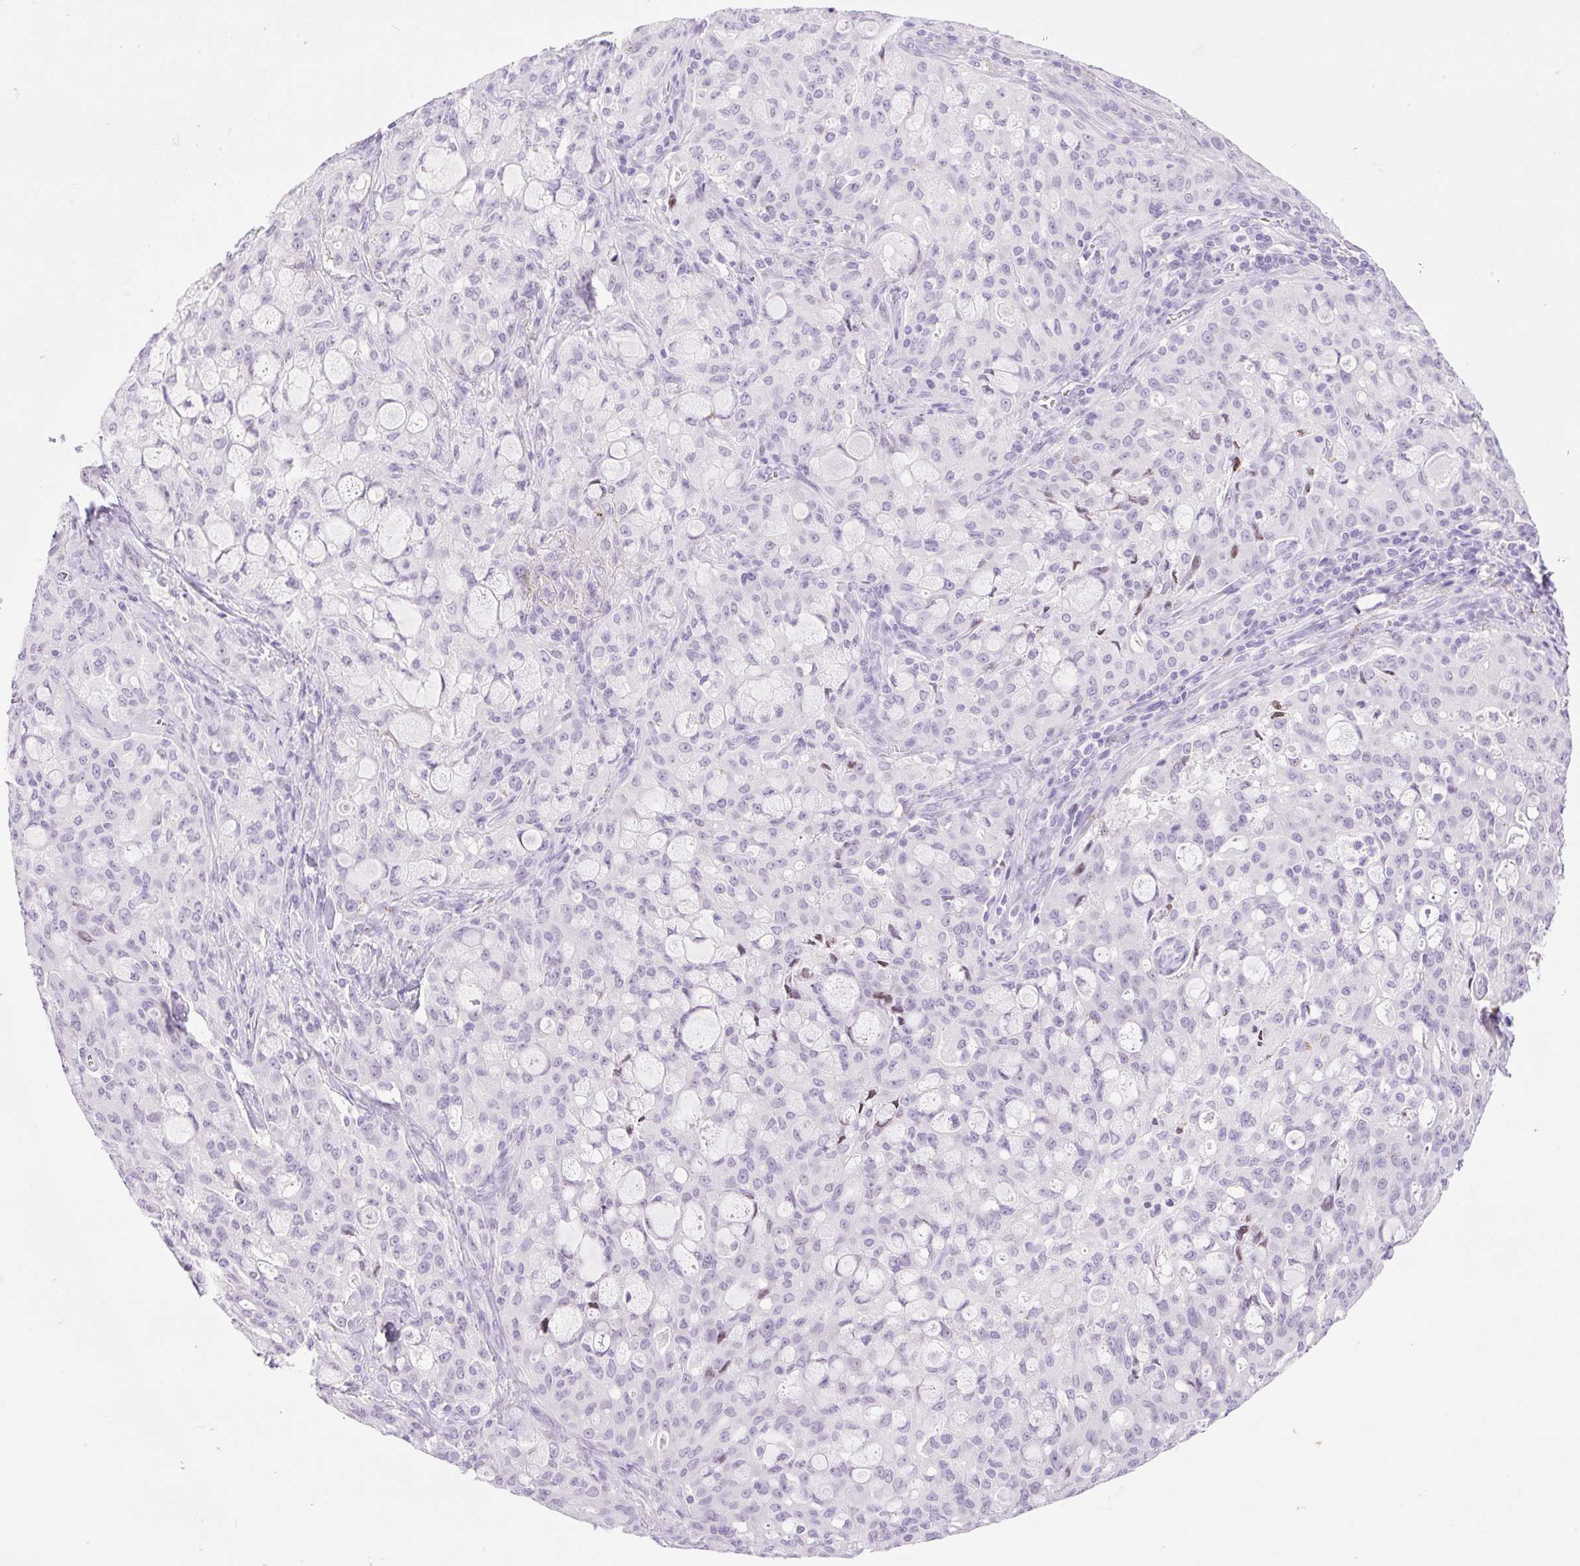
{"staining": {"intensity": "negative", "quantity": "none", "location": "none"}, "tissue": "lung cancer", "cell_type": "Tumor cells", "image_type": "cancer", "snomed": [{"axis": "morphology", "description": "Adenocarcinoma, NOS"}, {"axis": "topography", "description": "Lung"}], "caption": "Lung cancer was stained to show a protein in brown. There is no significant staining in tumor cells.", "gene": "SP140L", "patient": {"sex": "female", "age": 44}}